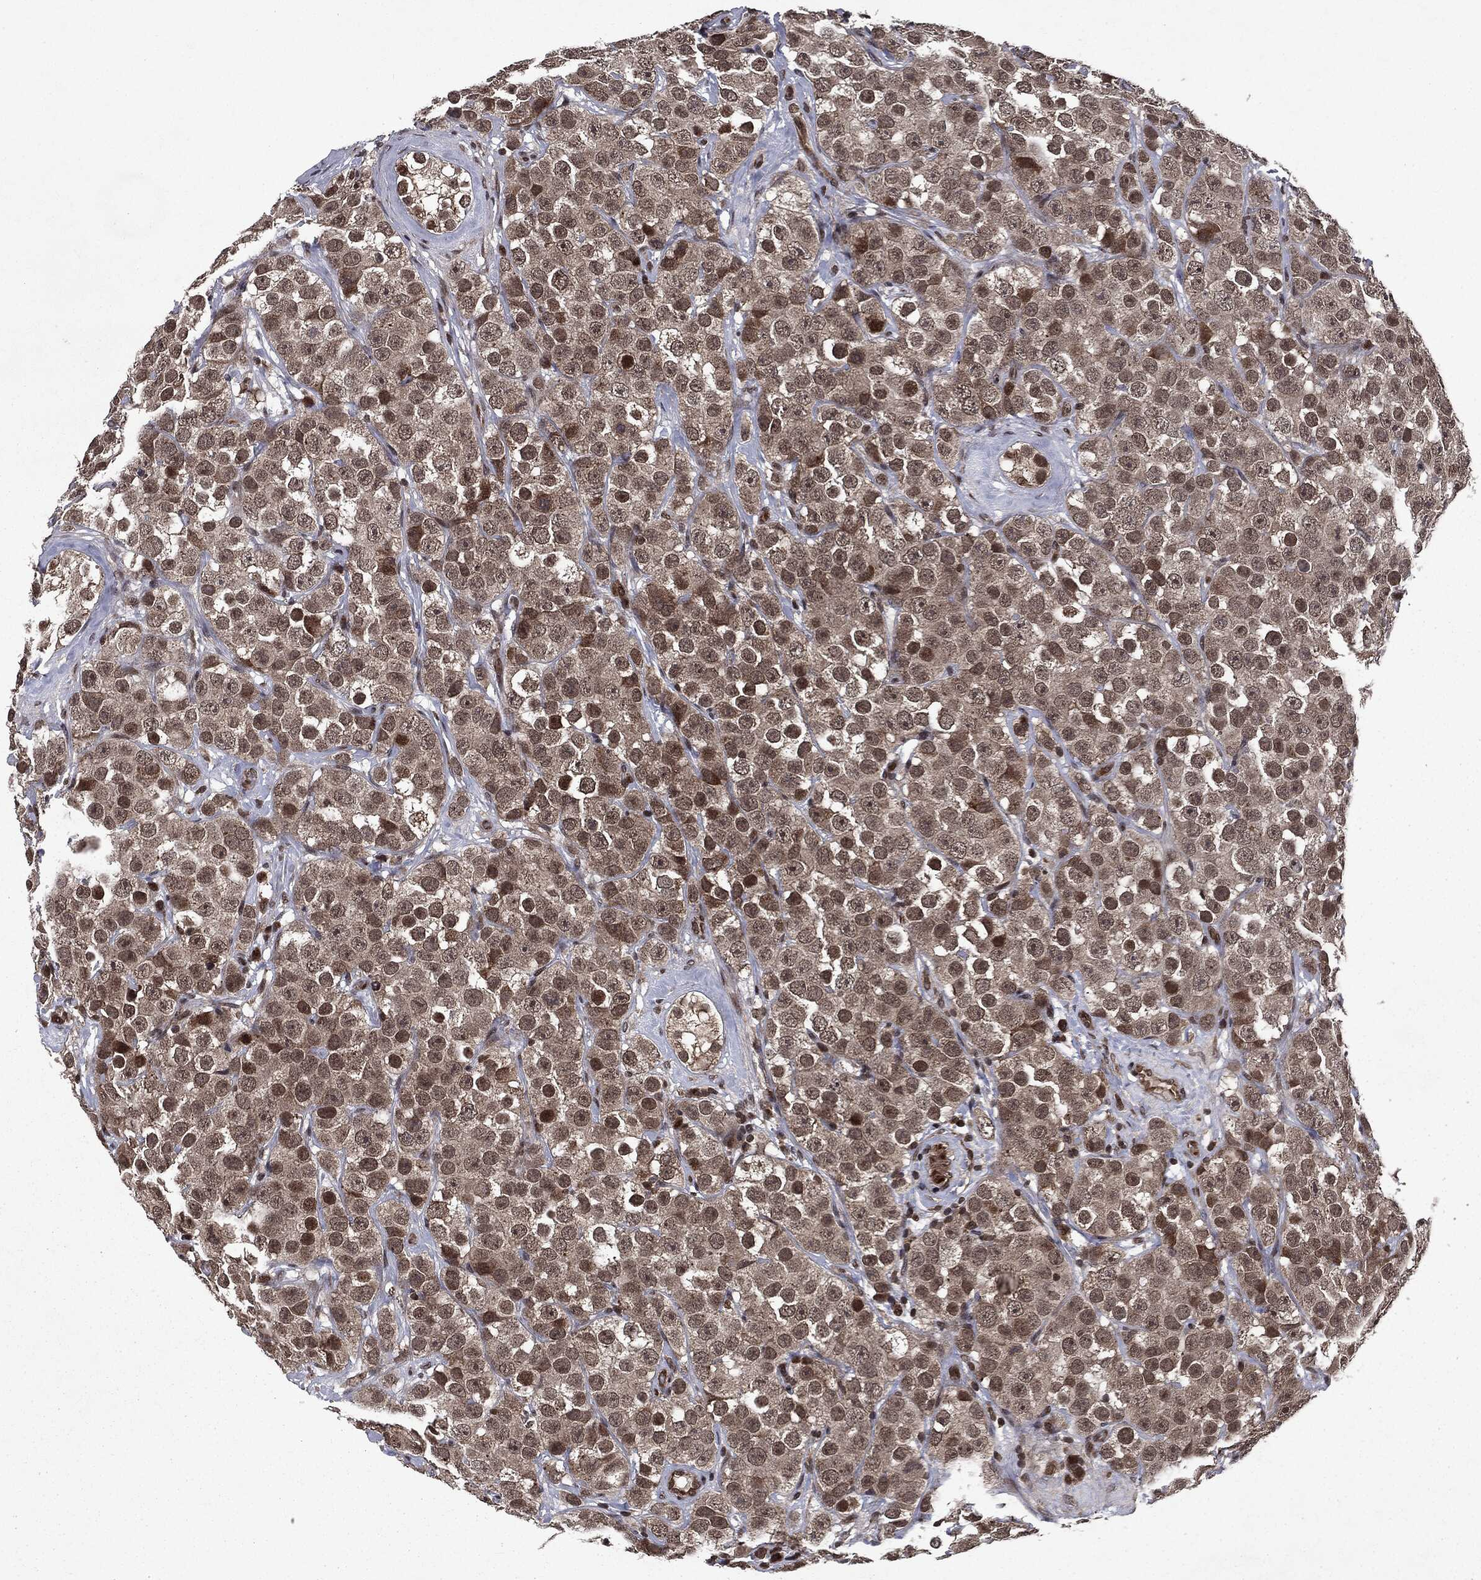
{"staining": {"intensity": "moderate", "quantity": "25%-75%", "location": "cytoplasmic/membranous,nuclear"}, "tissue": "testis cancer", "cell_type": "Tumor cells", "image_type": "cancer", "snomed": [{"axis": "morphology", "description": "Seminoma, NOS"}, {"axis": "topography", "description": "Testis"}], "caption": "This micrograph displays seminoma (testis) stained with IHC to label a protein in brown. The cytoplasmic/membranous and nuclear of tumor cells show moderate positivity for the protein. Nuclei are counter-stained blue.", "gene": "STAU2", "patient": {"sex": "male", "age": 28}}